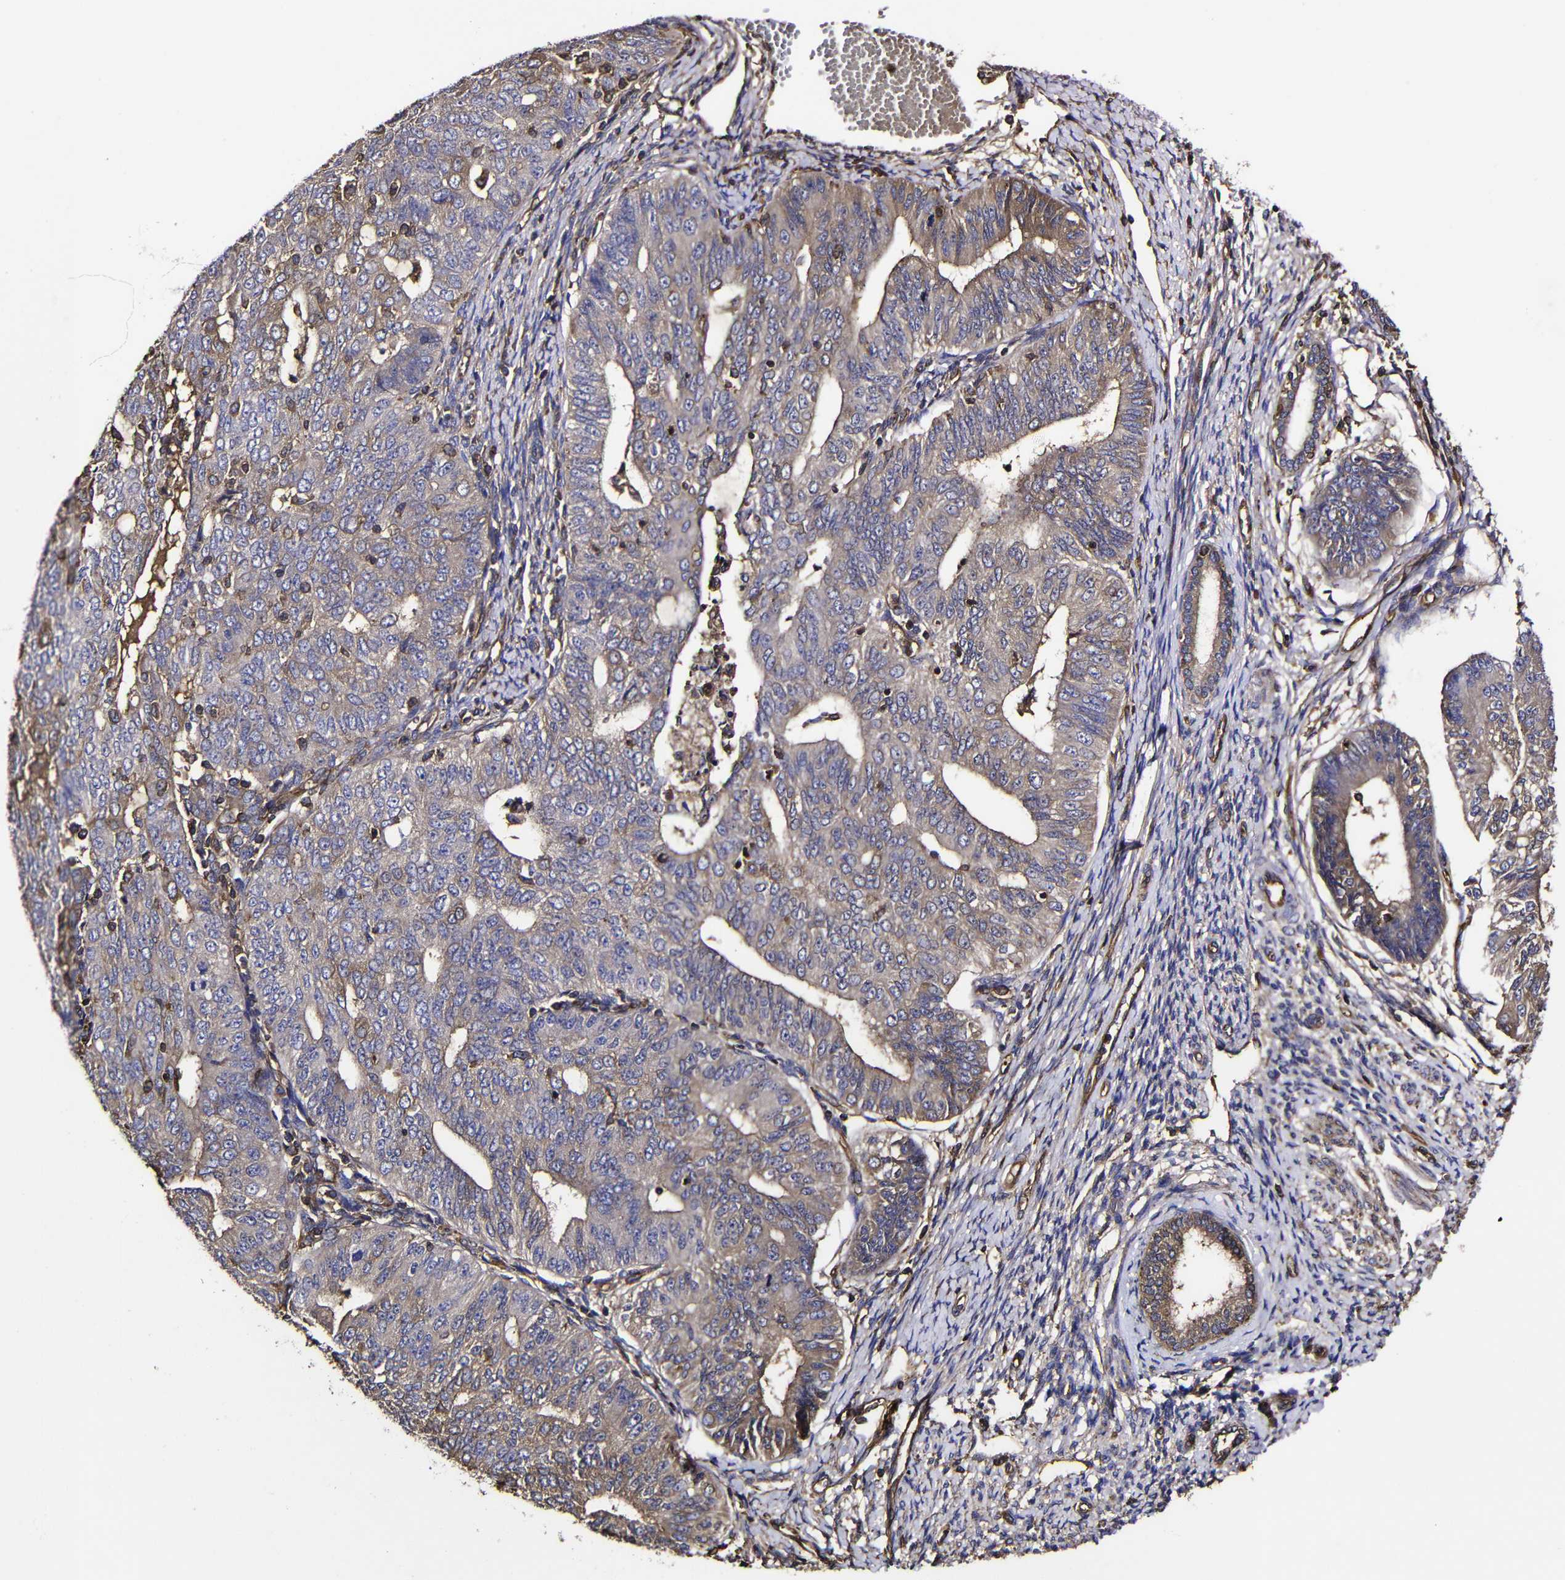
{"staining": {"intensity": "moderate", "quantity": ">75%", "location": "cytoplasmic/membranous"}, "tissue": "endometrial cancer", "cell_type": "Tumor cells", "image_type": "cancer", "snomed": [{"axis": "morphology", "description": "Adenocarcinoma, NOS"}, {"axis": "topography", "description": "Endometrium"}], "caption": "Protein staining of endometrial cancer tissue demonstrates moderate cytoplasmic/membranous positivity in about >75% of tumor cells.", "gene": "MSN", "patient": {"sex": "female", "age": 32}}